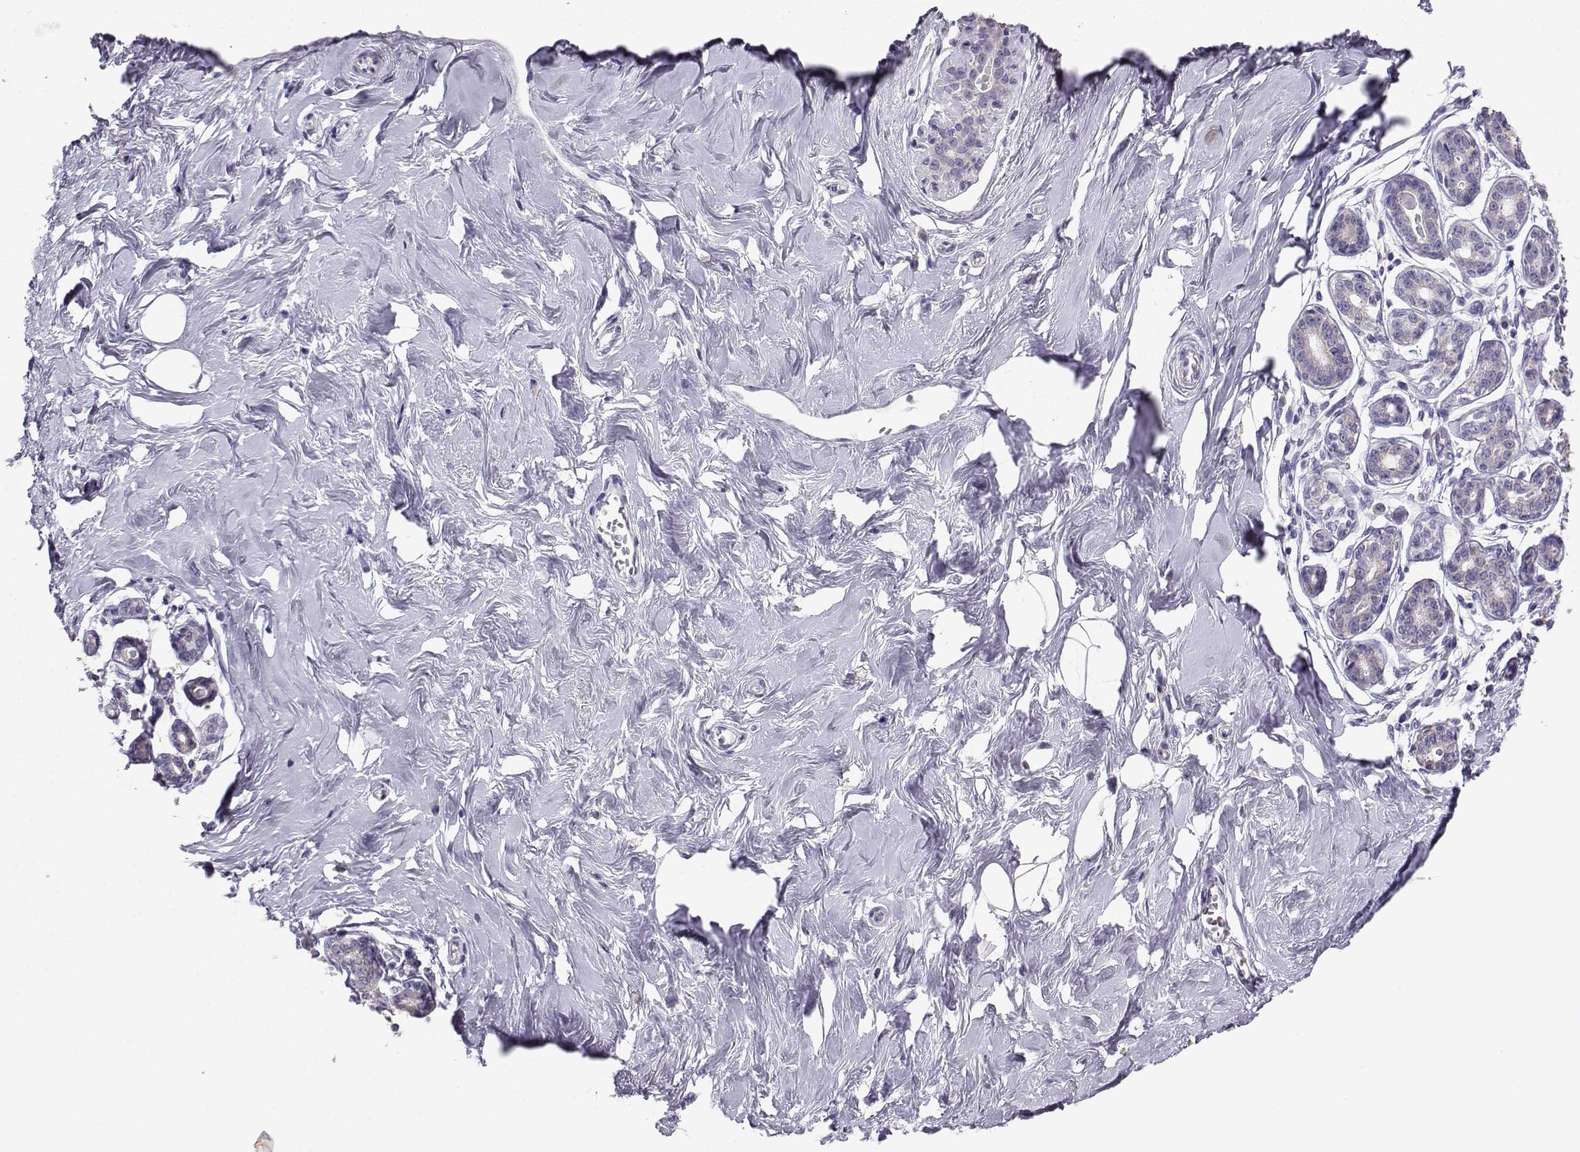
{"staining": {"intensity": "negative", "quantity": "none", "location": "none"}, "tissue": "breast", "cell_type": "Adipocytes", "image_type": "normal", "snomed": [{"axis": "morphology", "description": "Normal tissue, NOS"}, {"axis": "topography", "description": "Skin"}, {"axis": "topography", "description": "Breast"}], "caption": "High power microscopy image of an IHC histopathology image of normal breast, revealing no significant expression in adipocytes.", "gene": "AVP", "patient": {"sex": "female", "age": 43}}